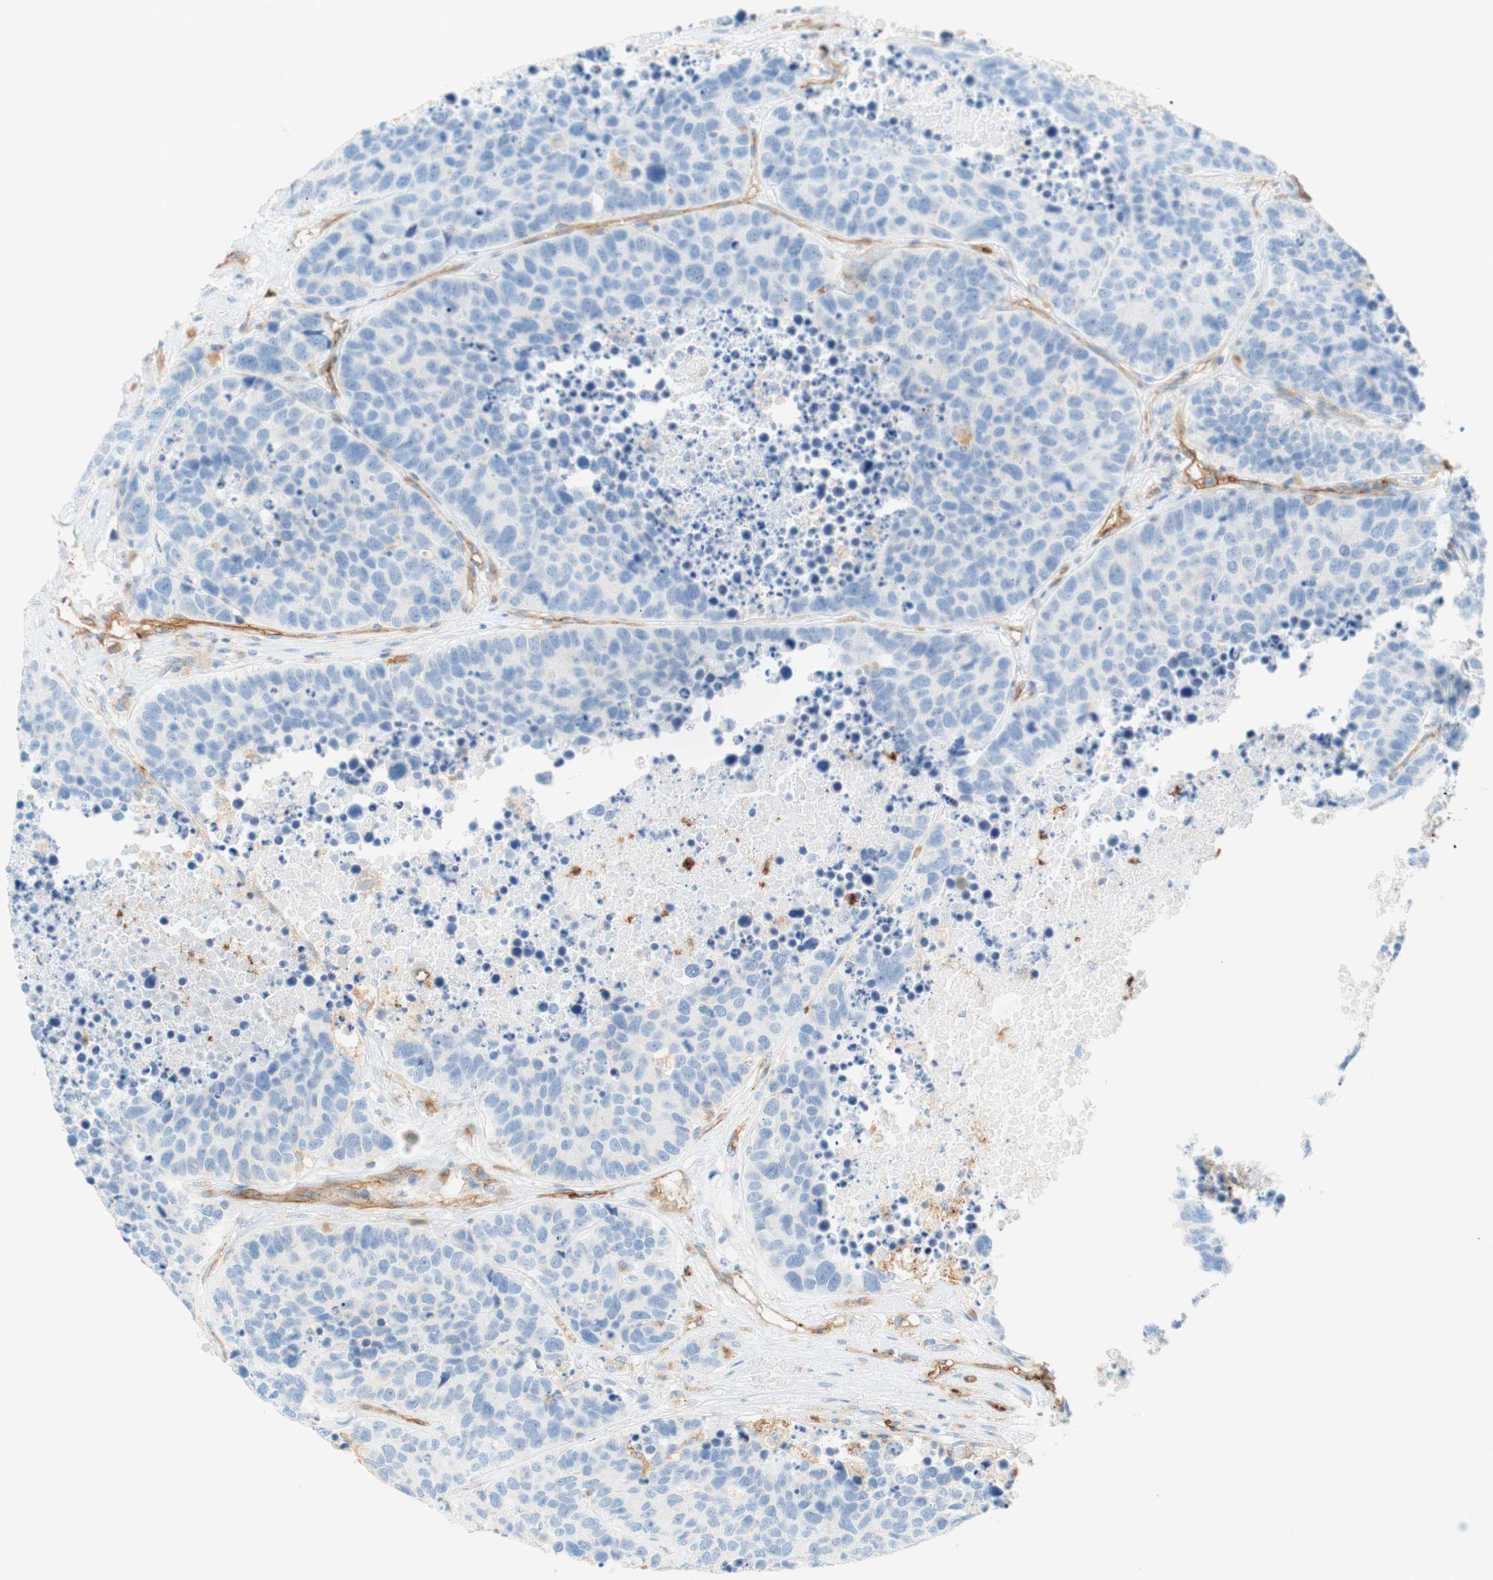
{"staining": {"intensity": "negative", "quantity": "none", "location": "none"}, "tissue": "carcinoid", "cell_type": "Tumor cells", "image_type": "cancer", "snomed": [{"axis": "morphology", "description": "Carcinoid, malignant, NOS"}, {"axis": "topography", "description": "Lung"}], "caption": "Immunohistochemistry photomicrograph of carcinoid stained for a protein (brown), which shows no expression in tumor cells.", "gene": "STOM", "patient": {"sex": "male", "age": 60}}